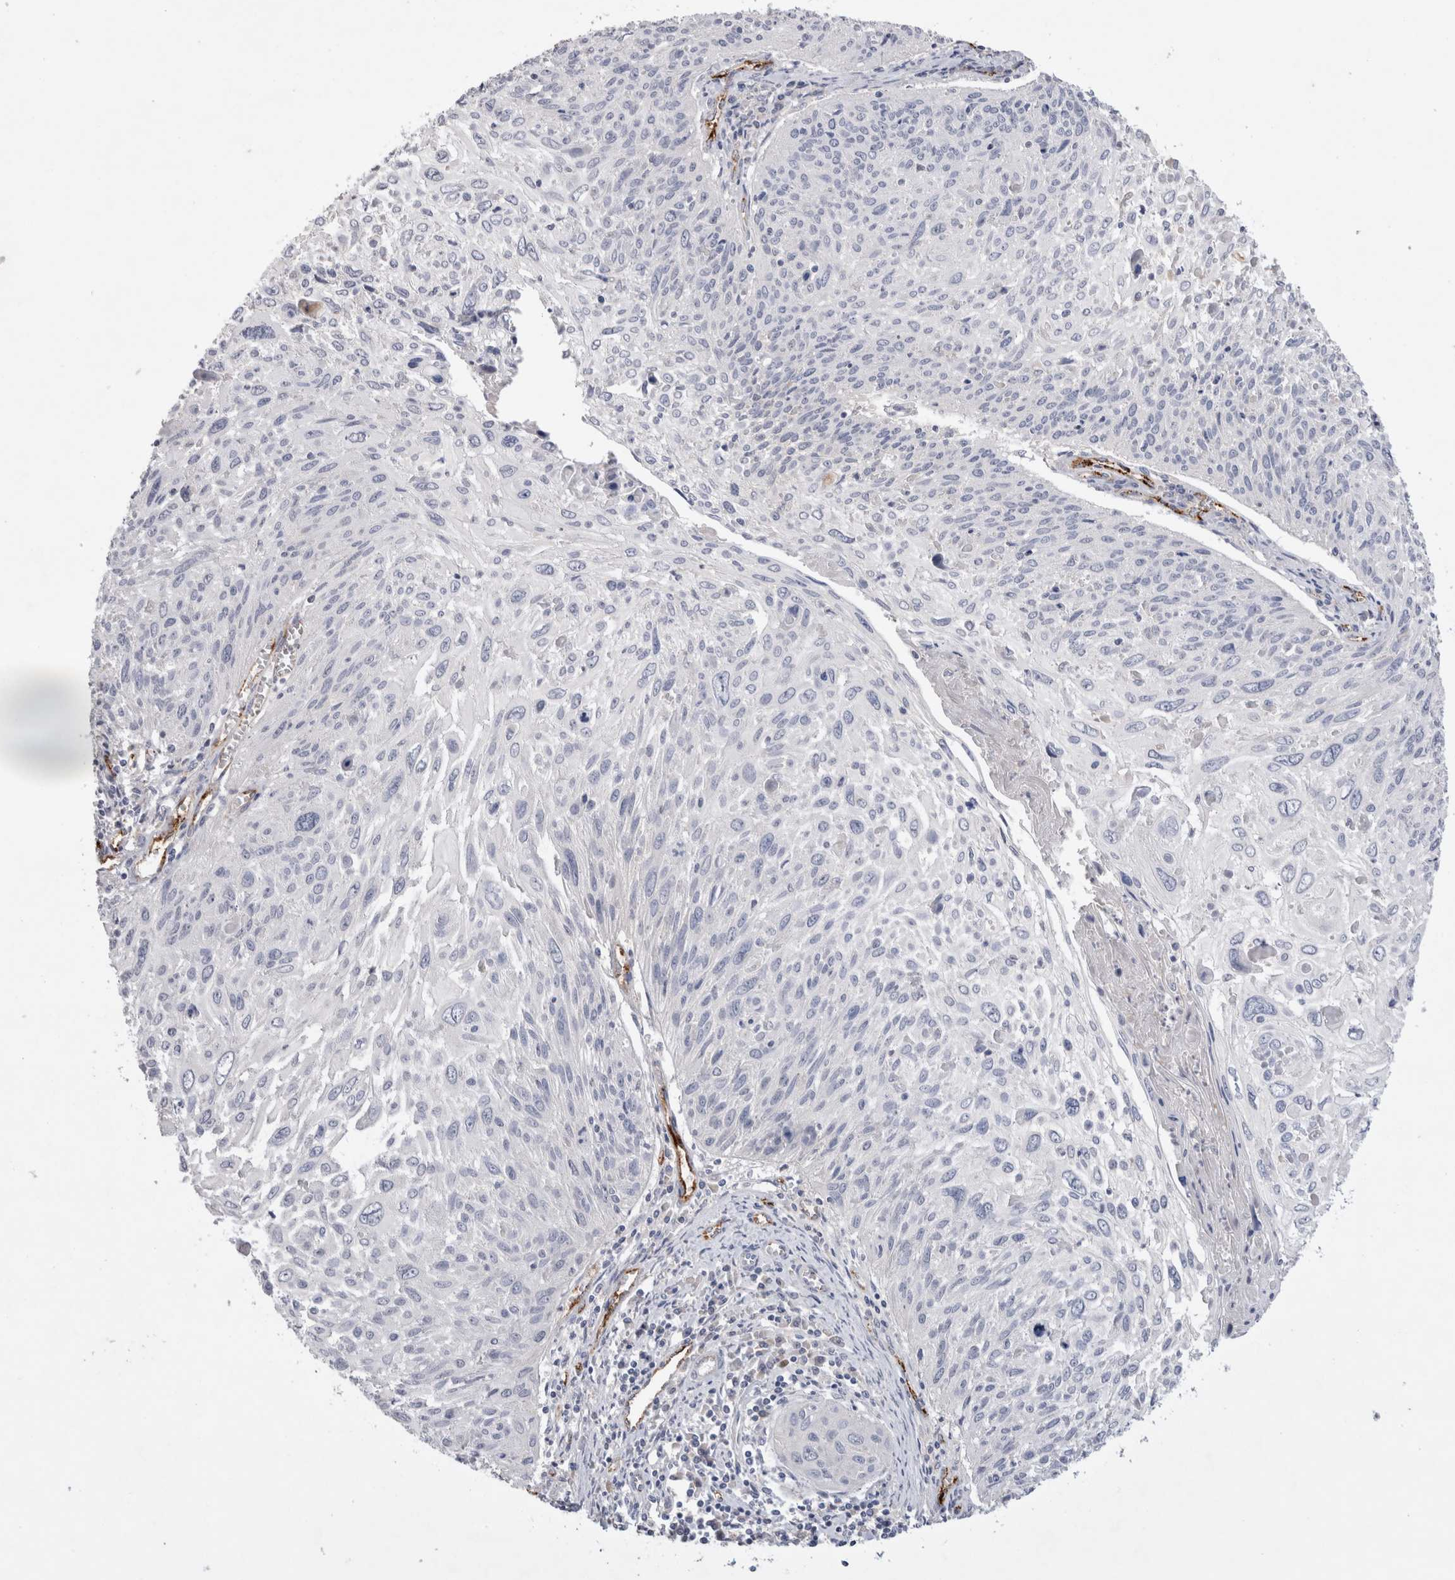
{"staining": {"intensity": "moderate", "quantity": "<25%", "location": "cytoplasmic/membranous"}, "tissue": "cervical cancer", "cell_type": "Tumor cells", "image_type": "cancer", "snomed": [{"axis": "morphology", "description": "Squamous cell carcinoma, NOS"}, {"axis": "topography", "description": "Cervix"}], "caption": "This is a histology image of immunohistochemistry (IHC) staining of cervical cancer (squamous cell carcinoma), which shows moderate staining in the cytoplasmic/membranous of tumor cells.", "gene": "IARS2", "patient": {"sex": "female", "age": 51}}